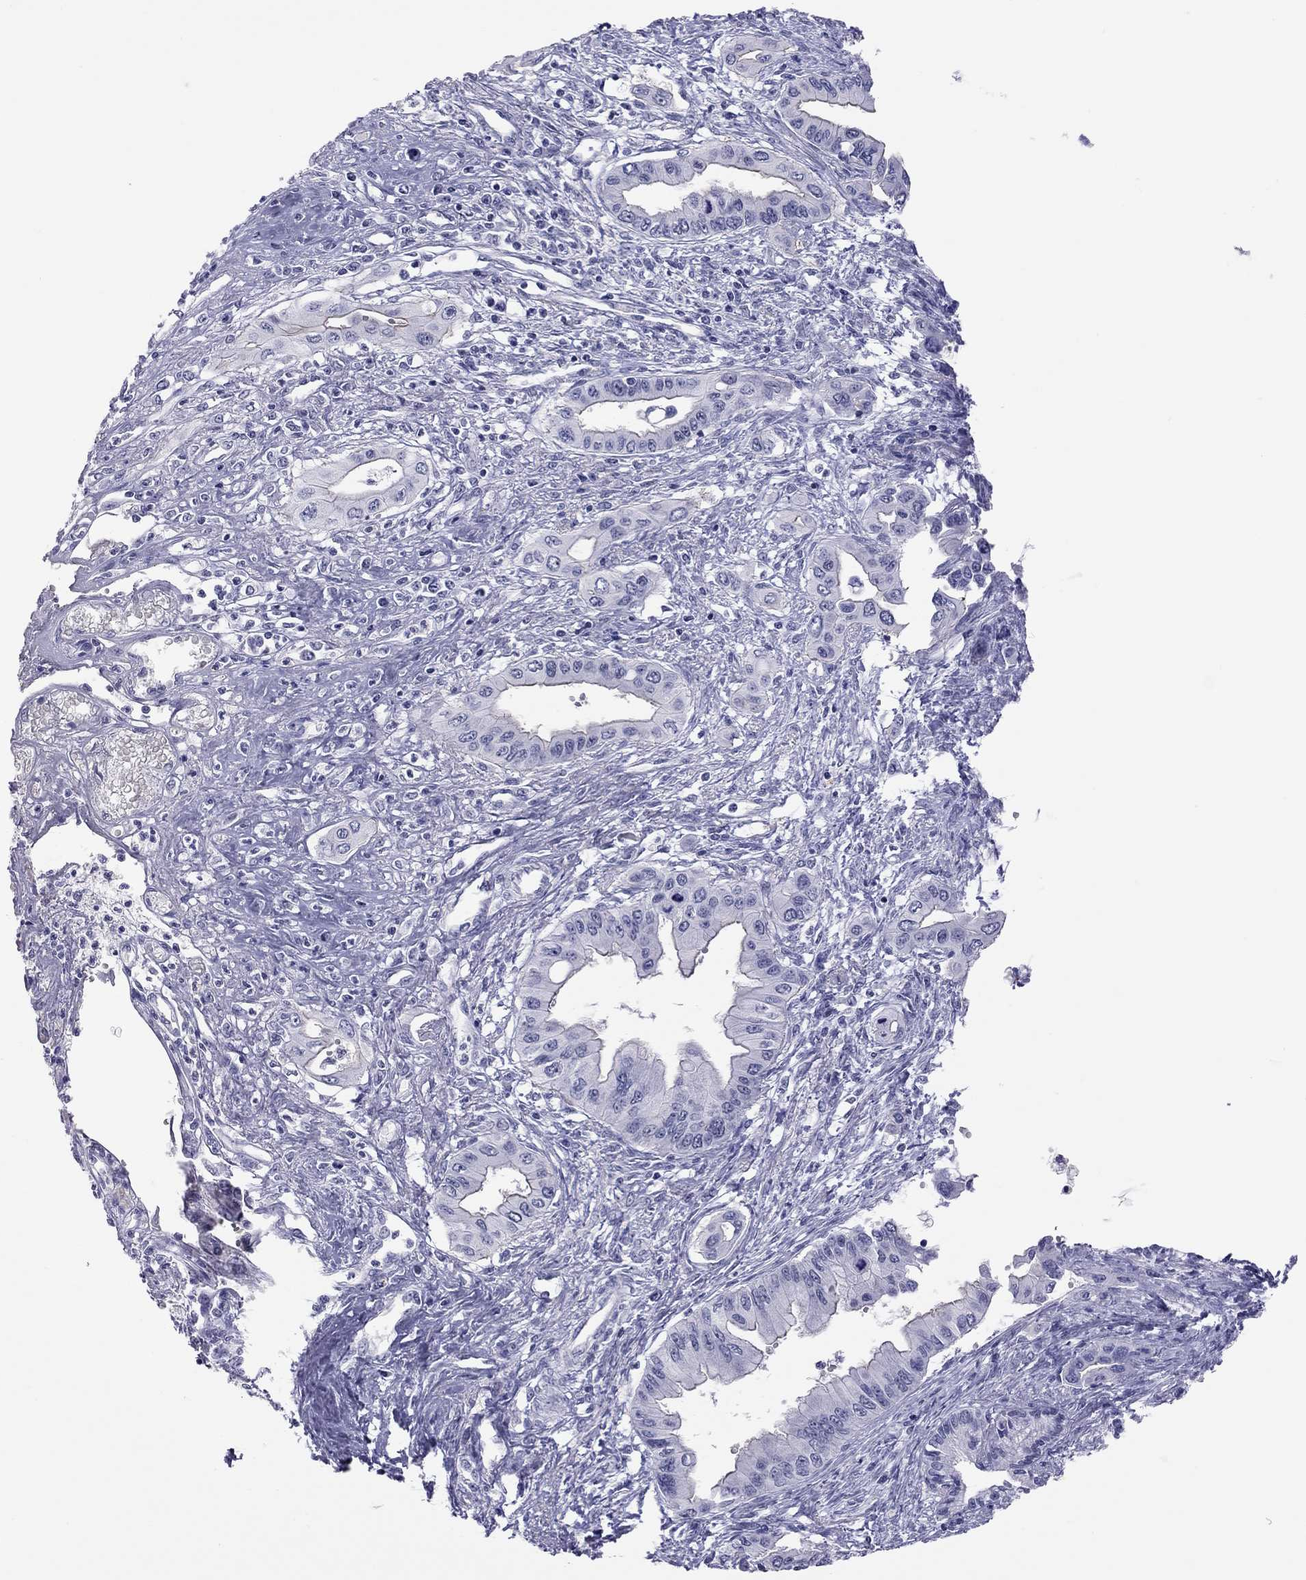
{"staining": {"intensity": "negative", "quantity": "none", "location": "none"}, "tissue": "pancreatic cancer", "cell_type": "Tumor cells", "image_type": "cancer", "snomed": [{"axis": "morphology", "description": "Adenocarcinoma, NOS"}, {"axis": "topography", "description": "Pancreas"}], "caption": "Photomicrograph shows no significant protein staining in tumor cells of pancreatic cancer.", "gene": "JHY", "patient": {"sex": "female", "age": 62}}